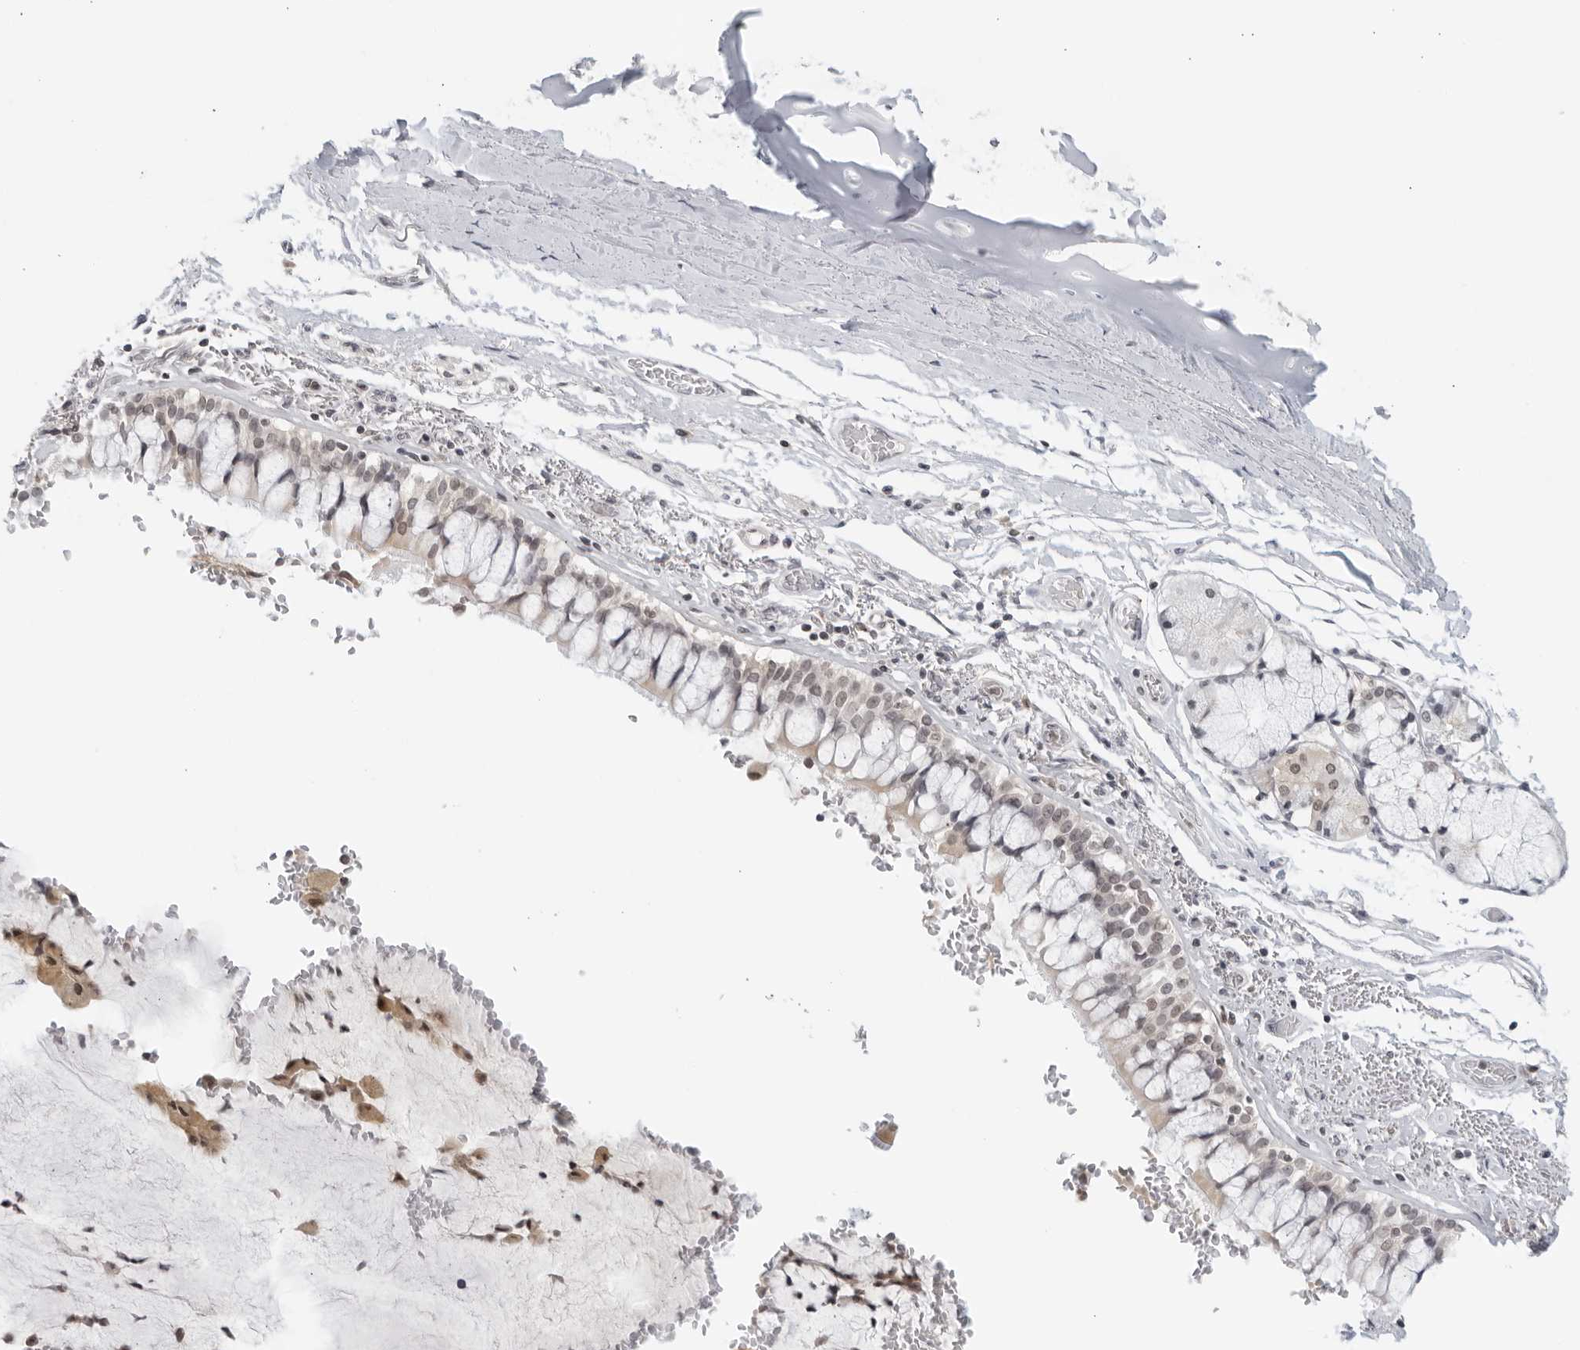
{"staining": {"intensity": "weak", "quantity": "<25%", "location": "cytoplasmic/membranous"}, "tissue": "bronchus", "cell_type": "Respiratory epithelial cells", "image_type": "normal", "snomed": [{"axis": "morphology", "description": "Normal tissue, NOS"}, {"axis": "morphology", "description": "Inflammation, NOS"}, {"axis": "topography", "description": "Cartilage tissue"}, {"axis": "topography", "description": "Bronchus"}, {"axis": "topography", "description": "Lung"}], "caption": "IHC of benign human bronchus demonstrates no staining in respiratory epithelial cells. Nuclei are stained in blue.", "gene": "RAB11FIP3", "patient": {"sex": "female", "age": 64}}